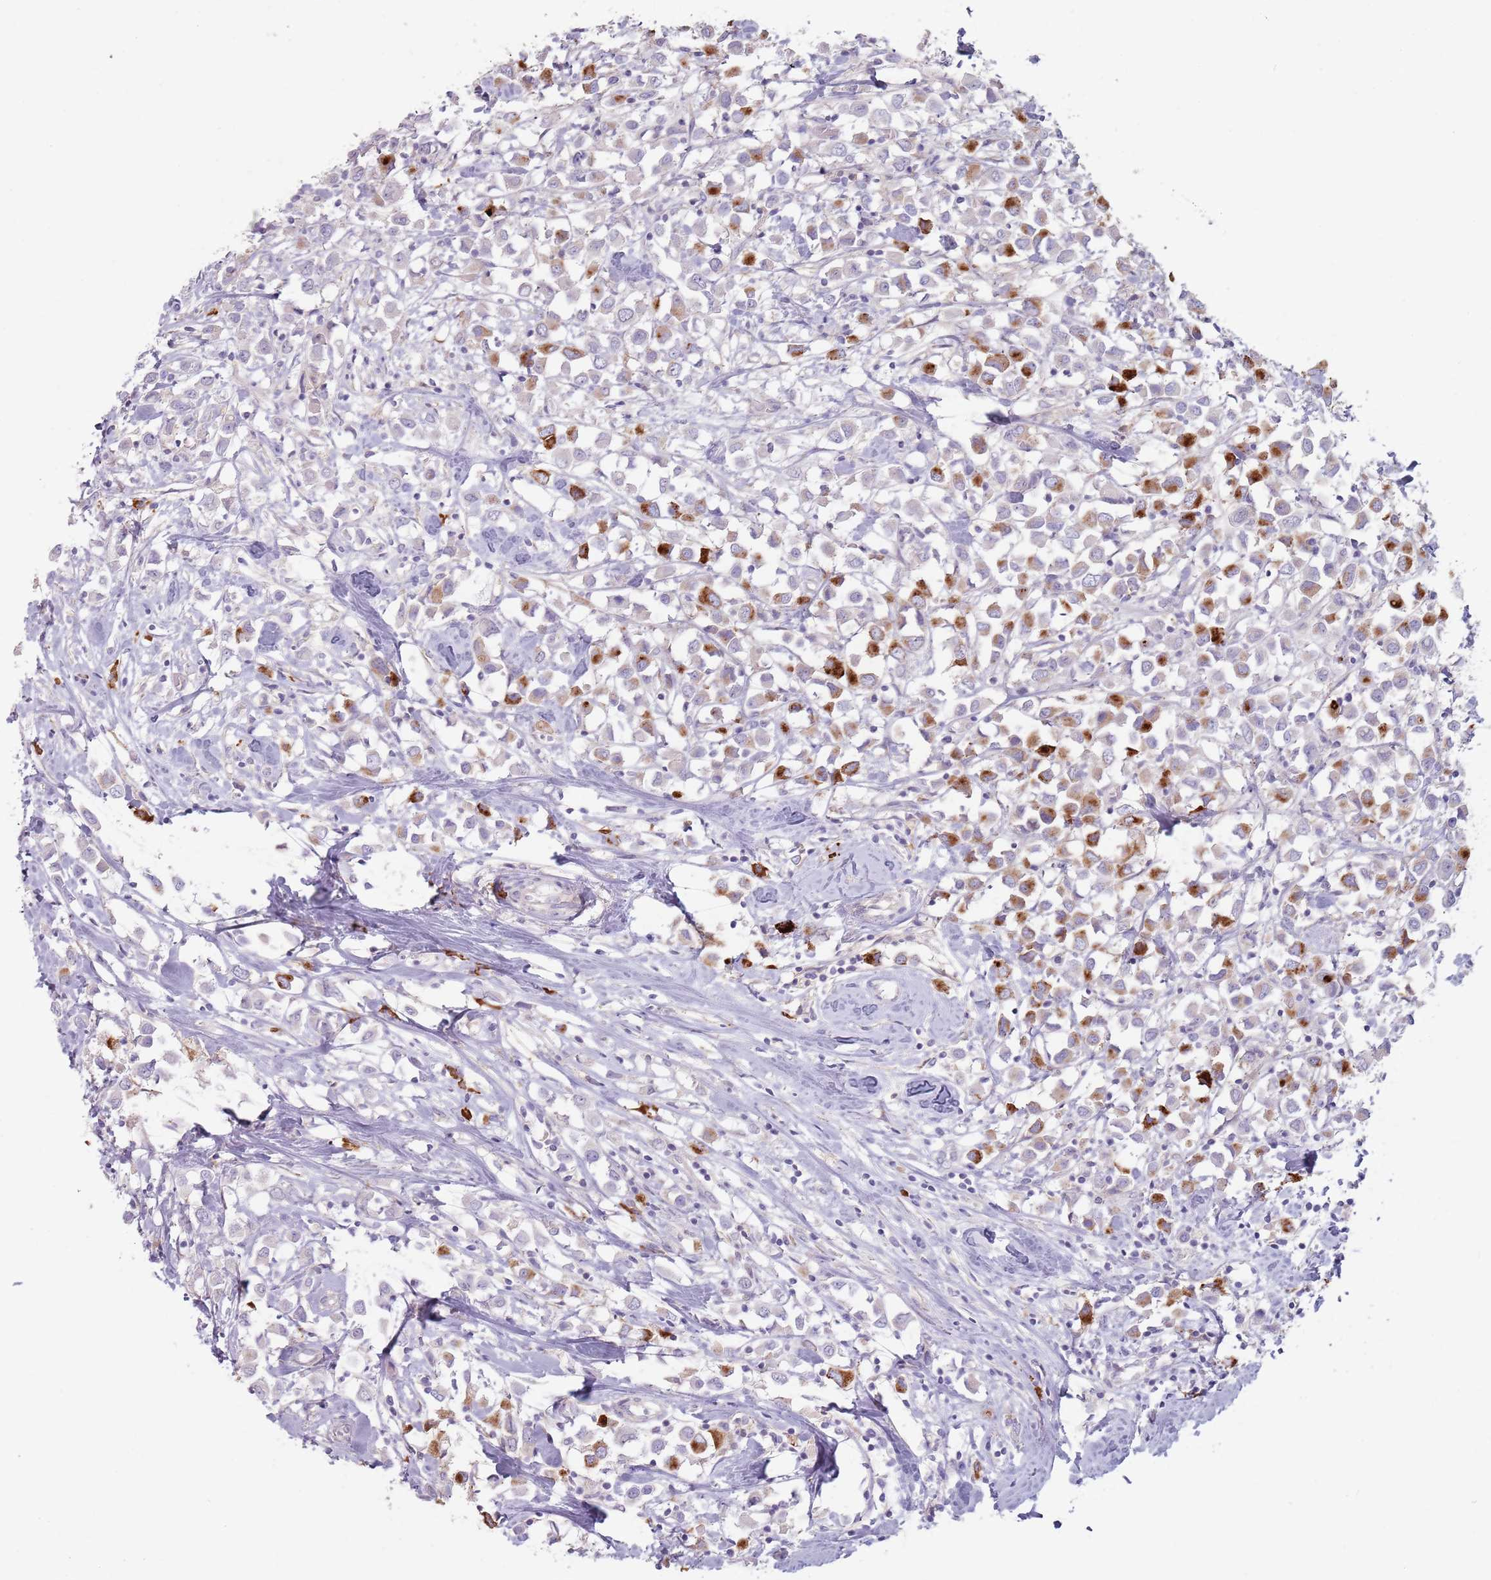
{"staining": {"intensity": "strong", "quantity": "25%-75%", "location": "cytoplasmic/membranous"}, "tissue": "breast cancer", "cell_type": "Tumor cells", "image_type": "cancer", "snomed": [{"axis": "morphology", "description": "Duct carcinoma"}, {"axis": "topography", "description": "Breast"}], "caption": "Breast cancer (invasive ductal carcinoma) was stained to show a protein in brown. There is high levels of strong cytoplasmic/membranous staining in approximately 25%-75% of tumor cells. Immunohistochemistry (ihc) stains the protein of interest in brown and the nuclei are stained blue.", "gene": "DXO", "patient": {"sex": "female", "age": 61}}